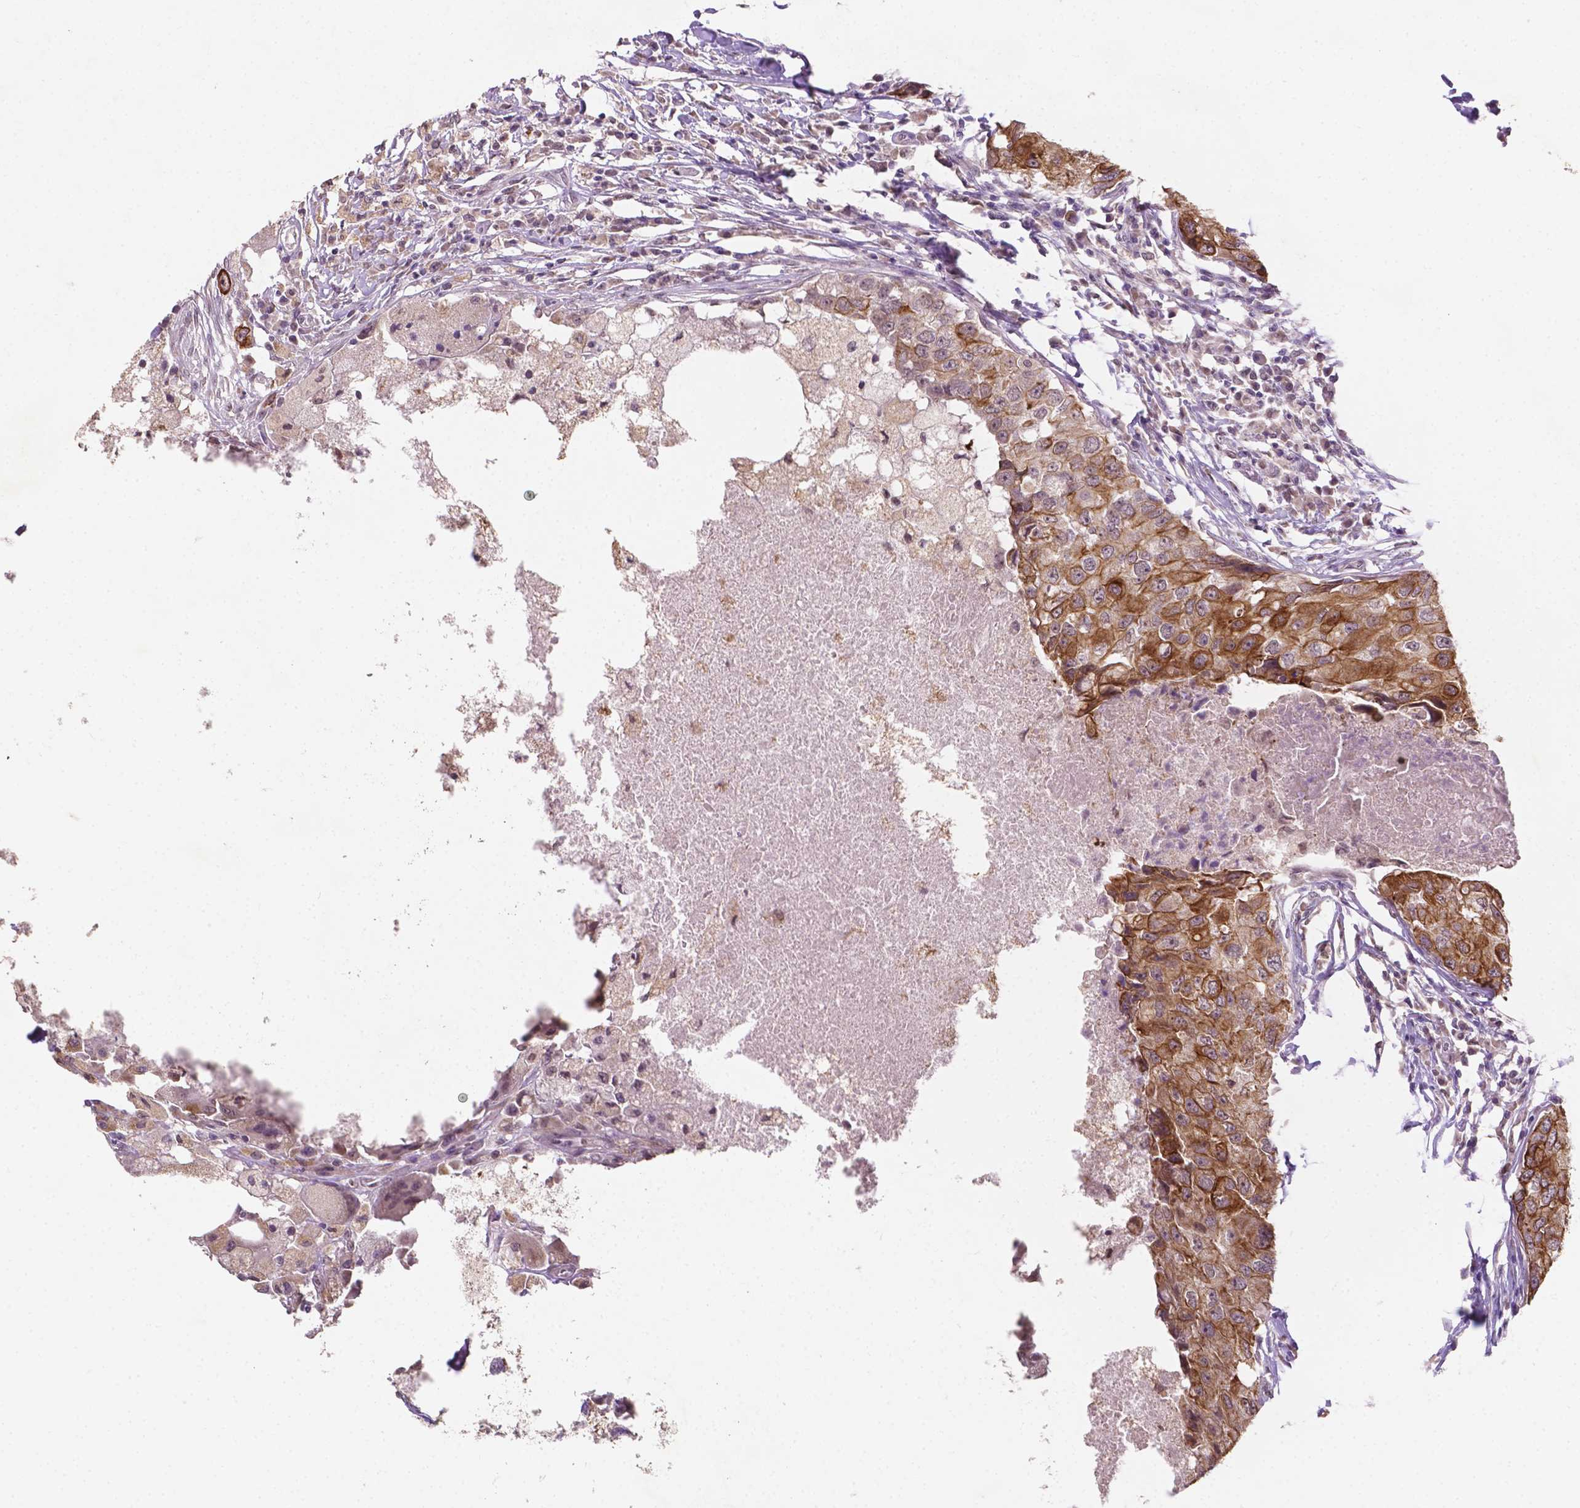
{"staining": {"intensity": "moderate", "quantity": ">75%", "location": "cytoplasmic/membranous"}, "tissue": "breast cancer", "cell_type": "Tumor cells", "image_type": "cancer", "snomed": [{"axis": "morphology", "description": "Duct carcinoma"}, {"axis": "topography", "description": "Breast"}], "caption": "This image demonstrates immunohistochemistry staining of human breast cancer (intraductal carcinoma), with medium moderate cytoplasmic/membranous expression in approximately >75% of tumor cells.", "gene": "SHLD3", "patient": {"sex": "female", "age": 27}}